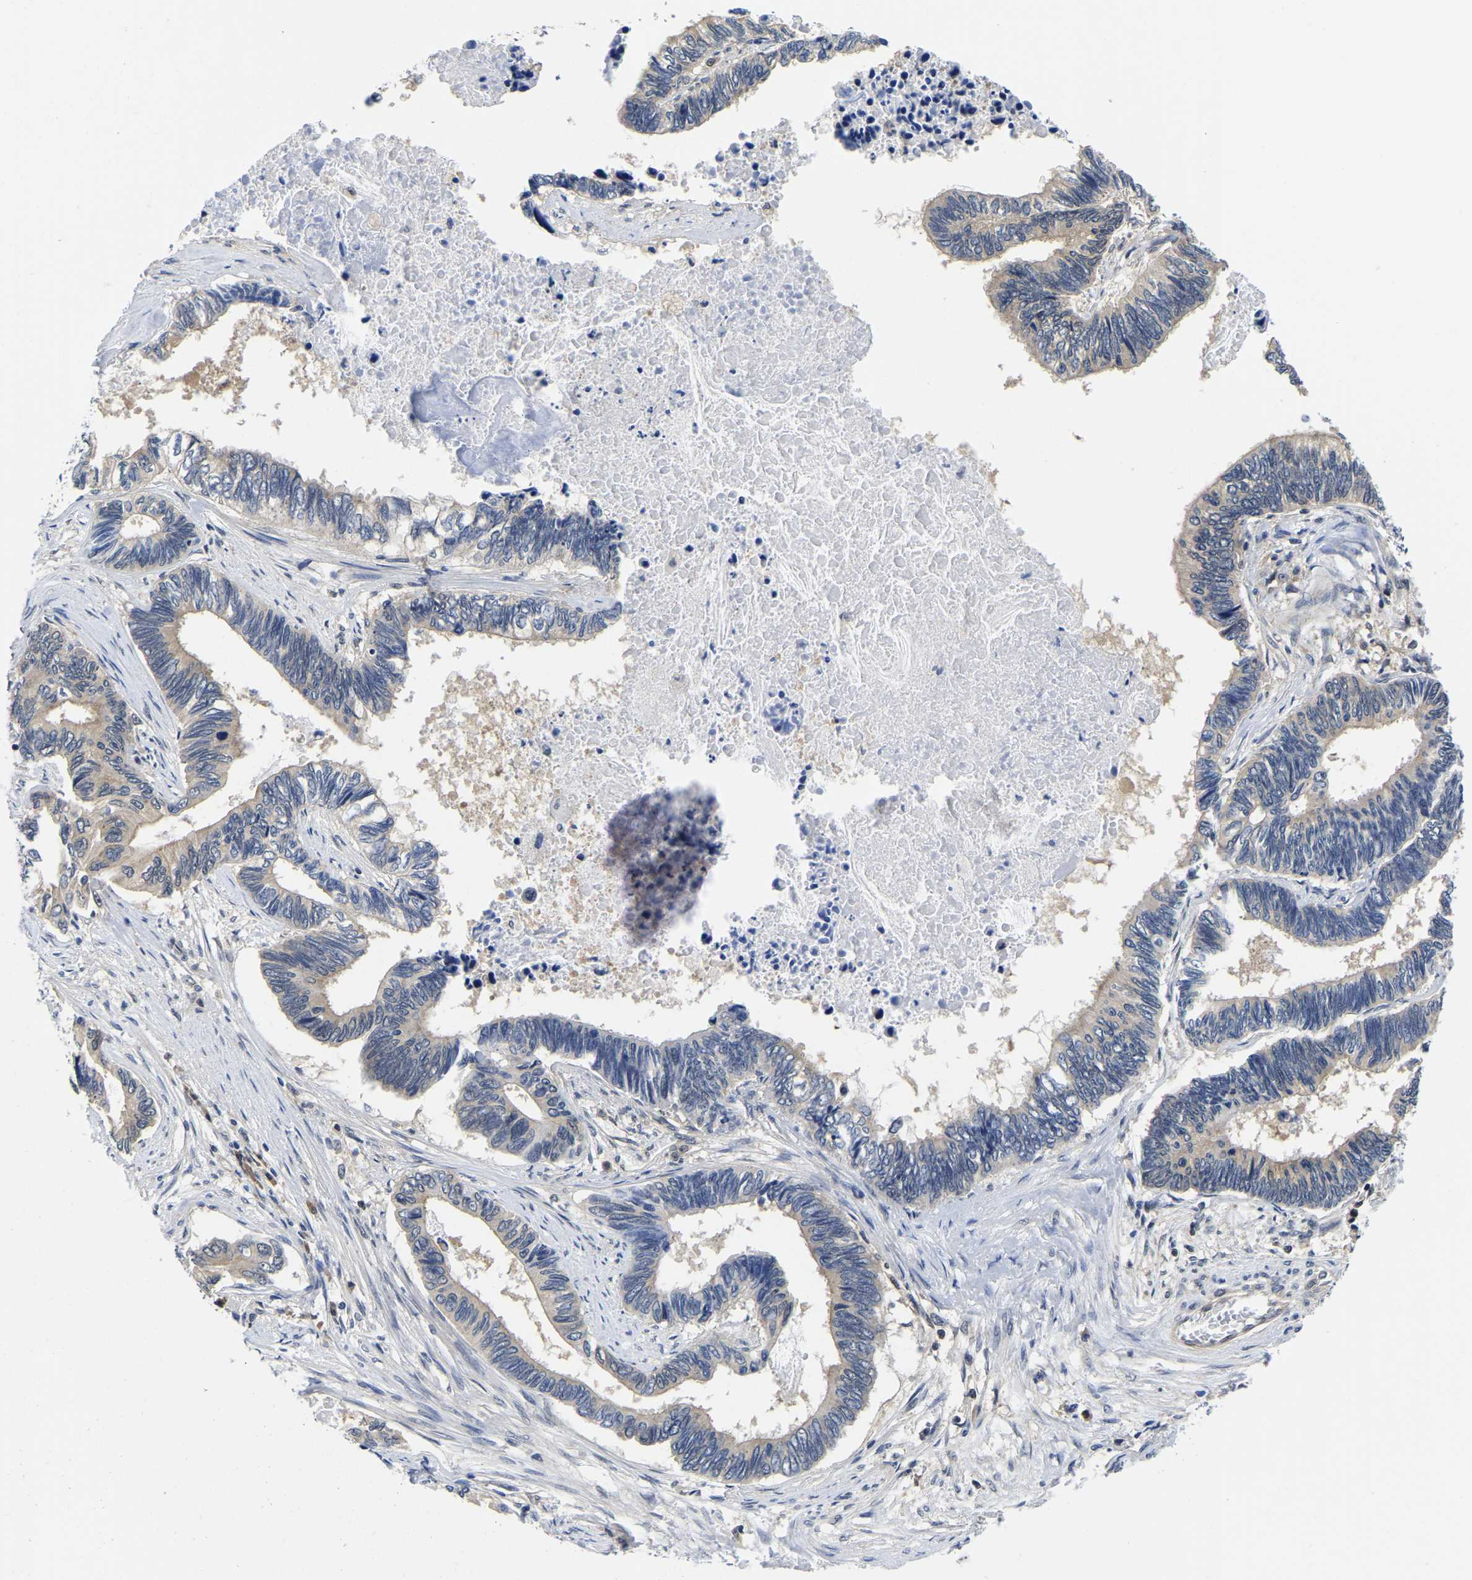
{"staining": {"intensity": "weak", "quantity": "<25%", "location": "cytoplasmic/membranous"}, "tissue": "pancreatic cancer", "cell_type": "Tumor cells", "image_type": "cancer", "snomed": [{"axis": "morphology", "description": "Adenocarcinoma, NOS"}, {"axis": "topography", "description": "Pancreas"}], "caption": "The IHC micrograph has no significant positivity in tumor cells of pancreatic adenocarcinoma tissue.", "gene": "MCOLN2", "patient": {"sex": "female", "age": 70}}